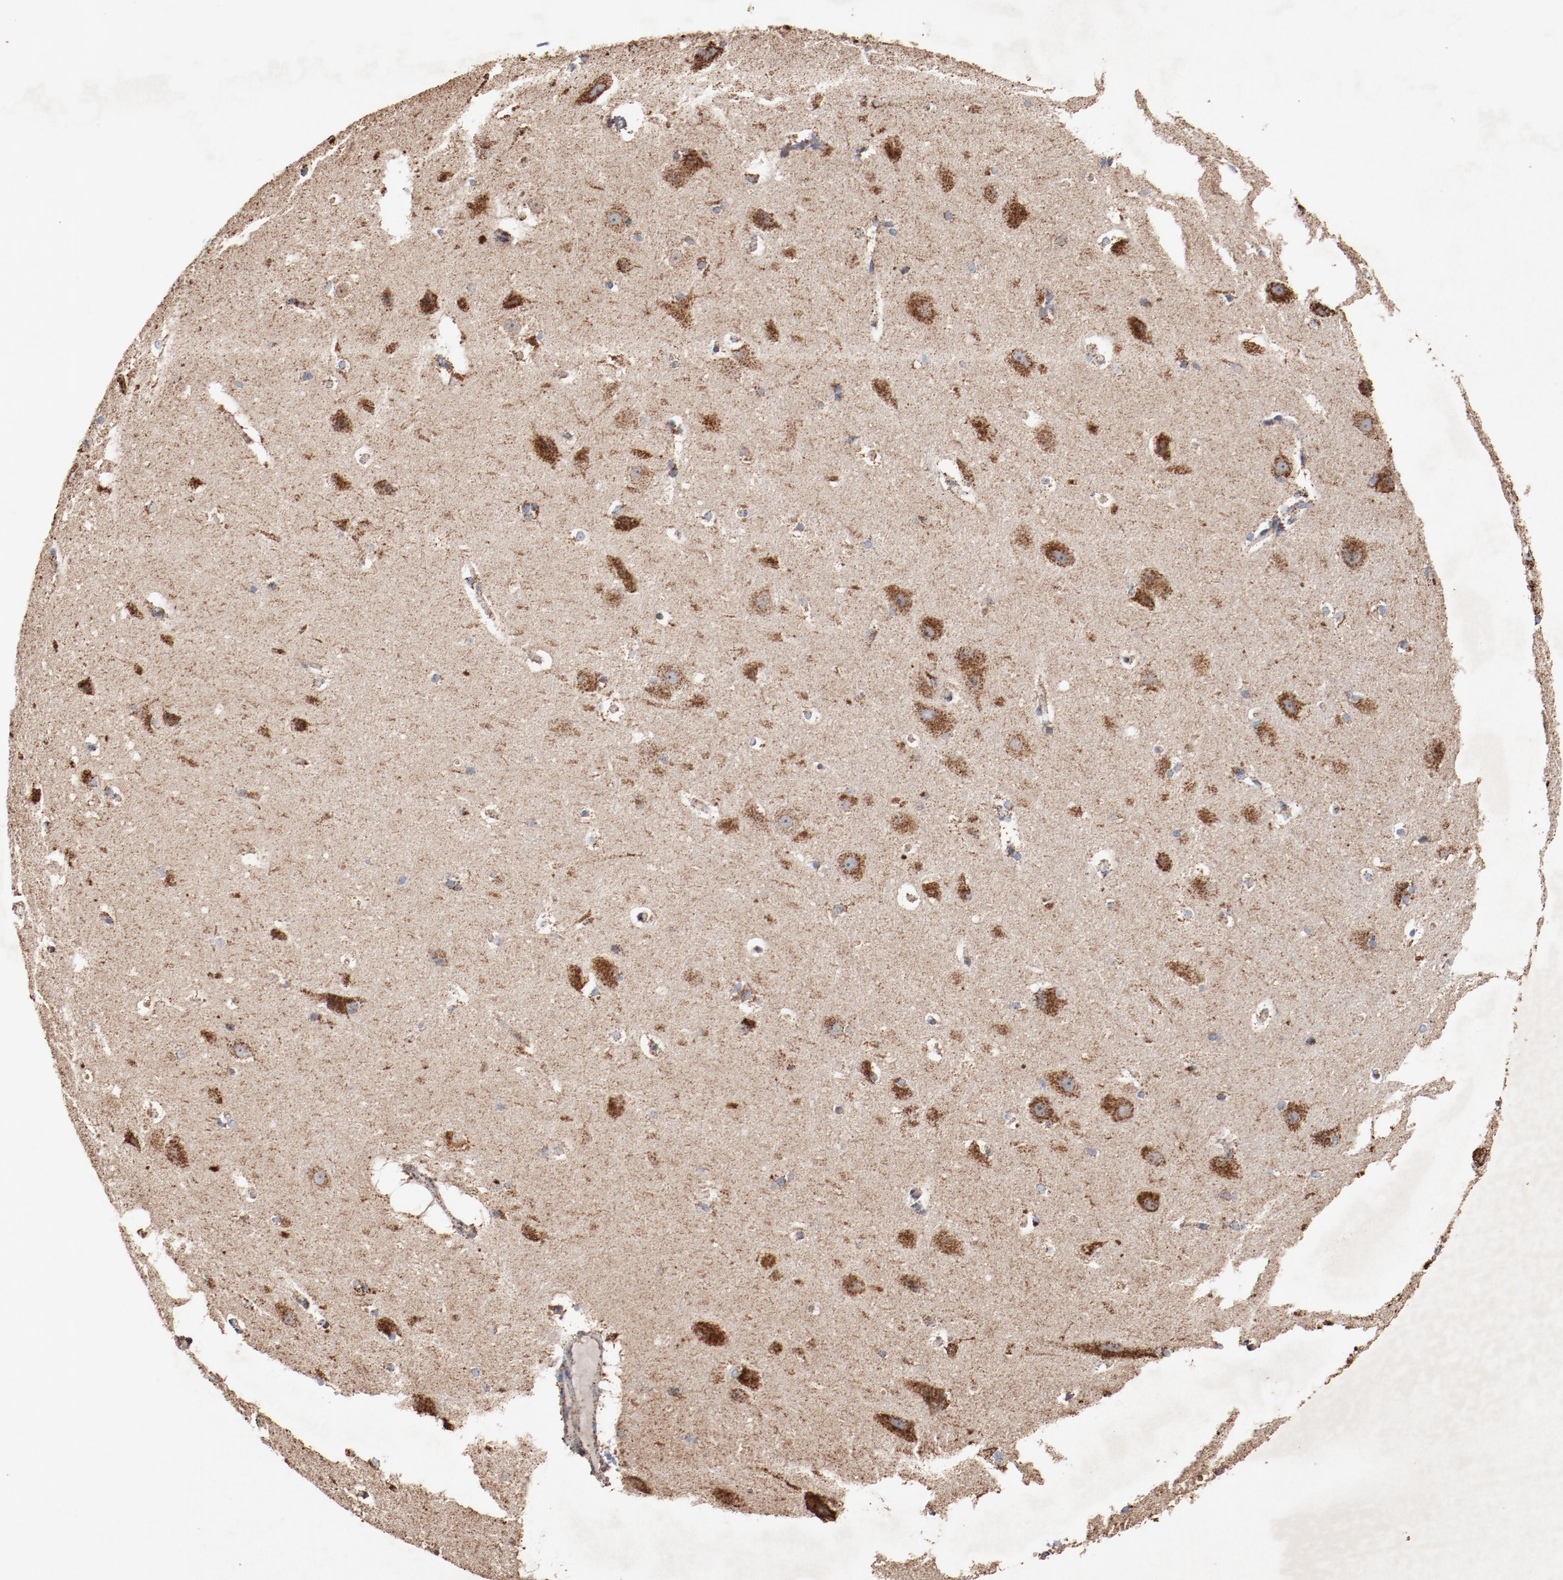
{"staining": {"intensity": "moderate", "quantity": "25%-75%", "location": "cytoplasmic/membranous"}, "tissue": "hippocampus", "cell_type": "Glial cells", "image_type": "normal", "snomed": [{"axis": "morphology", "description": "Normal tissue, NOS"}, {"axis": "topography", "description": "Hippocampus"}], "caption": "Protein expression analysis of normal hippocampus shows moderate cytoplasmic/membranous staining in approximately 25%-75% of glial cells. The staining is performed using DAB brown chromogen to label protein expression. The nuclei are counter-stained blue using hematoxylin.", "gene": "NDUFS4", "patient": {"sex": "female", "age": 19}}